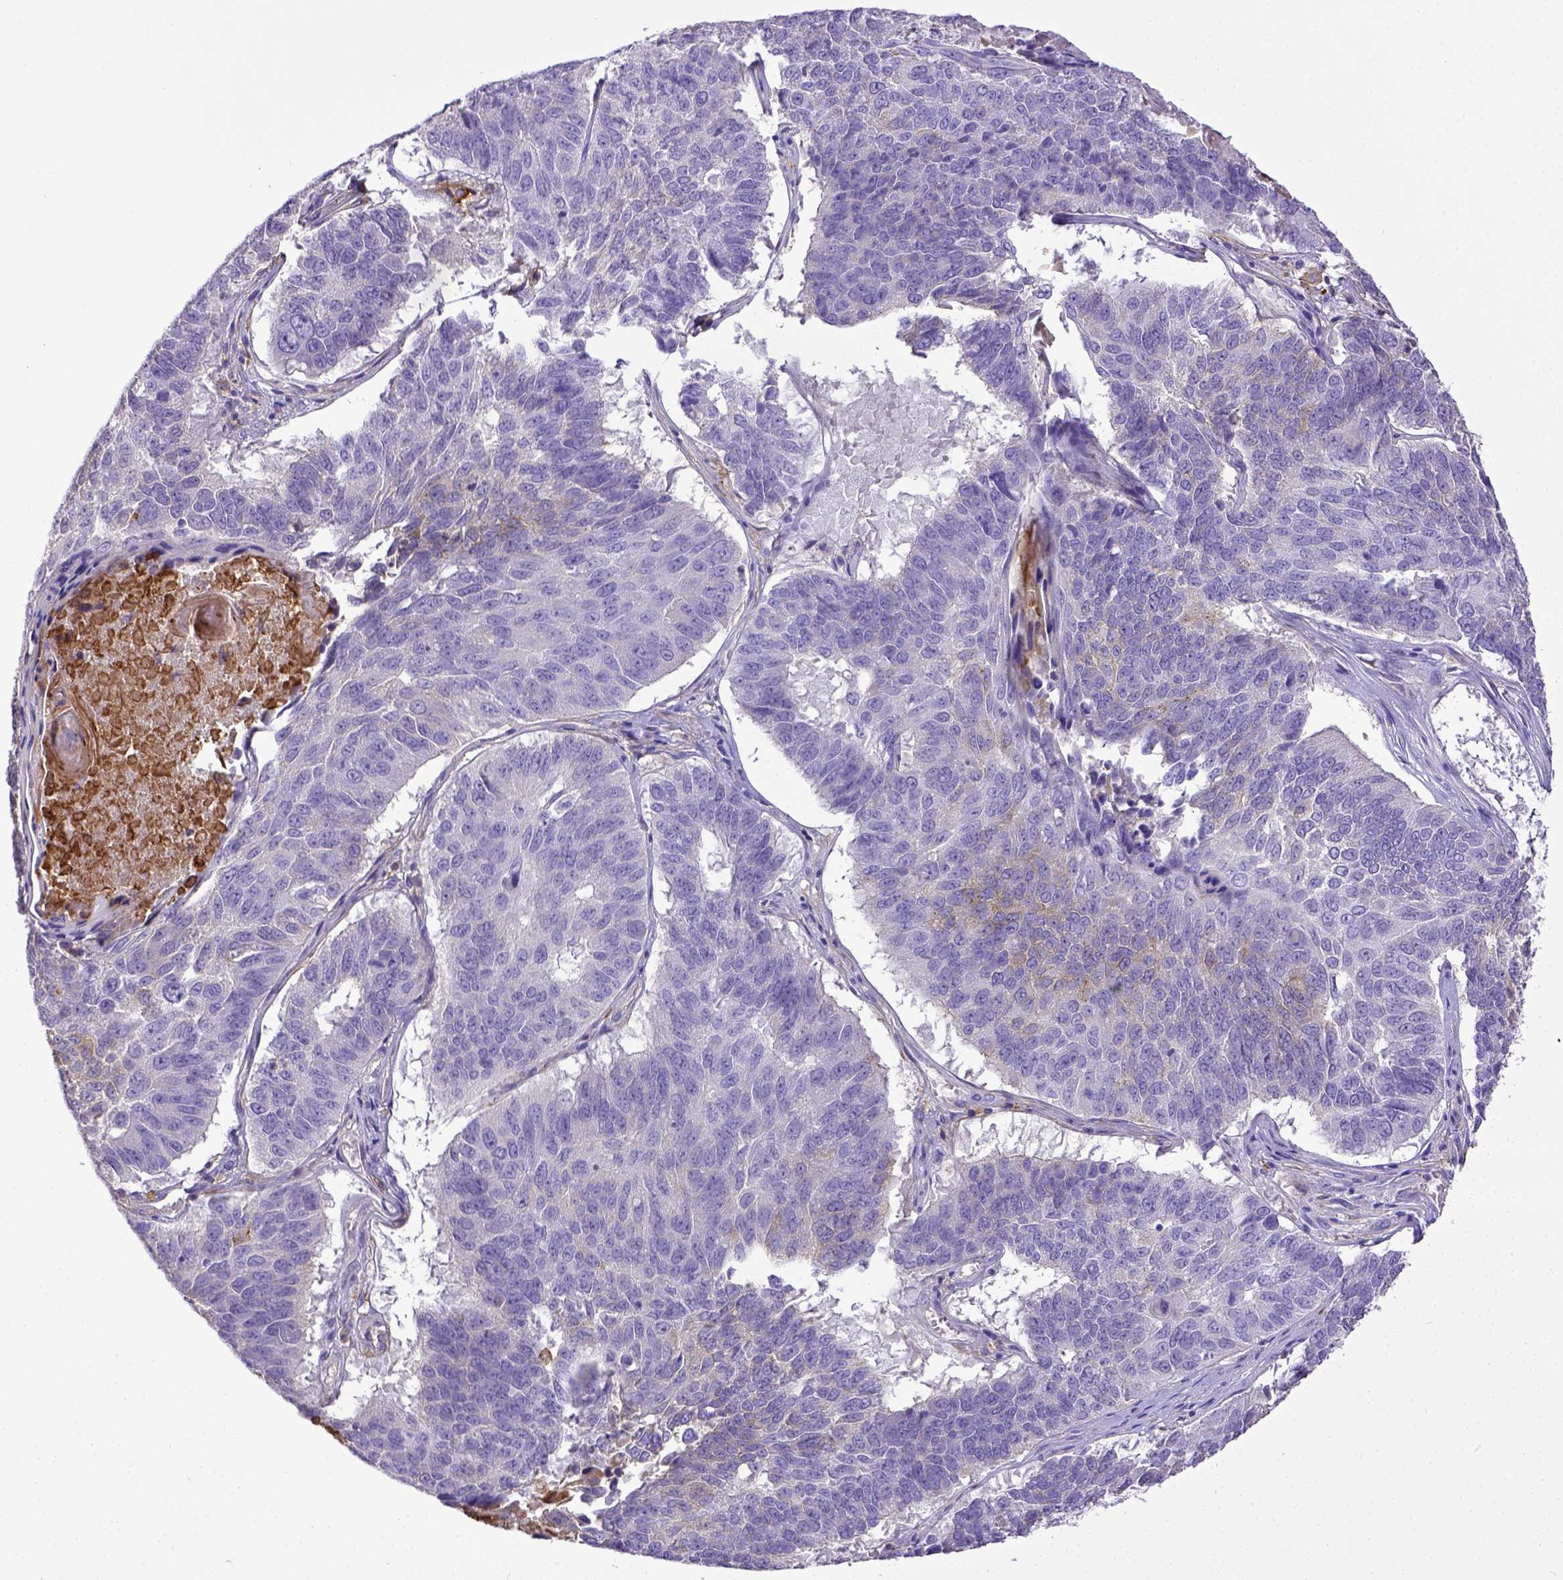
{"staining": {"intensity": "negative", "quantity": "none", "location": "none"}, "tissue": "lung cancer", "cell_type": "Tumor cells", "image_type": "cancer", "snomed": [{"axis": "morphology", "description": "Squamous cell carcinoma, NOS"}, {"axis": "topography", "description": "Lung"}], "caption": "Immunohistochemistry (IHC) micrograph of human squamous cell carcinoma (lung) stained for a protein (brown), which shows no expression in tumor cells.", "gene": "CD40", "patient": {"sex": "male", "age": 73}}